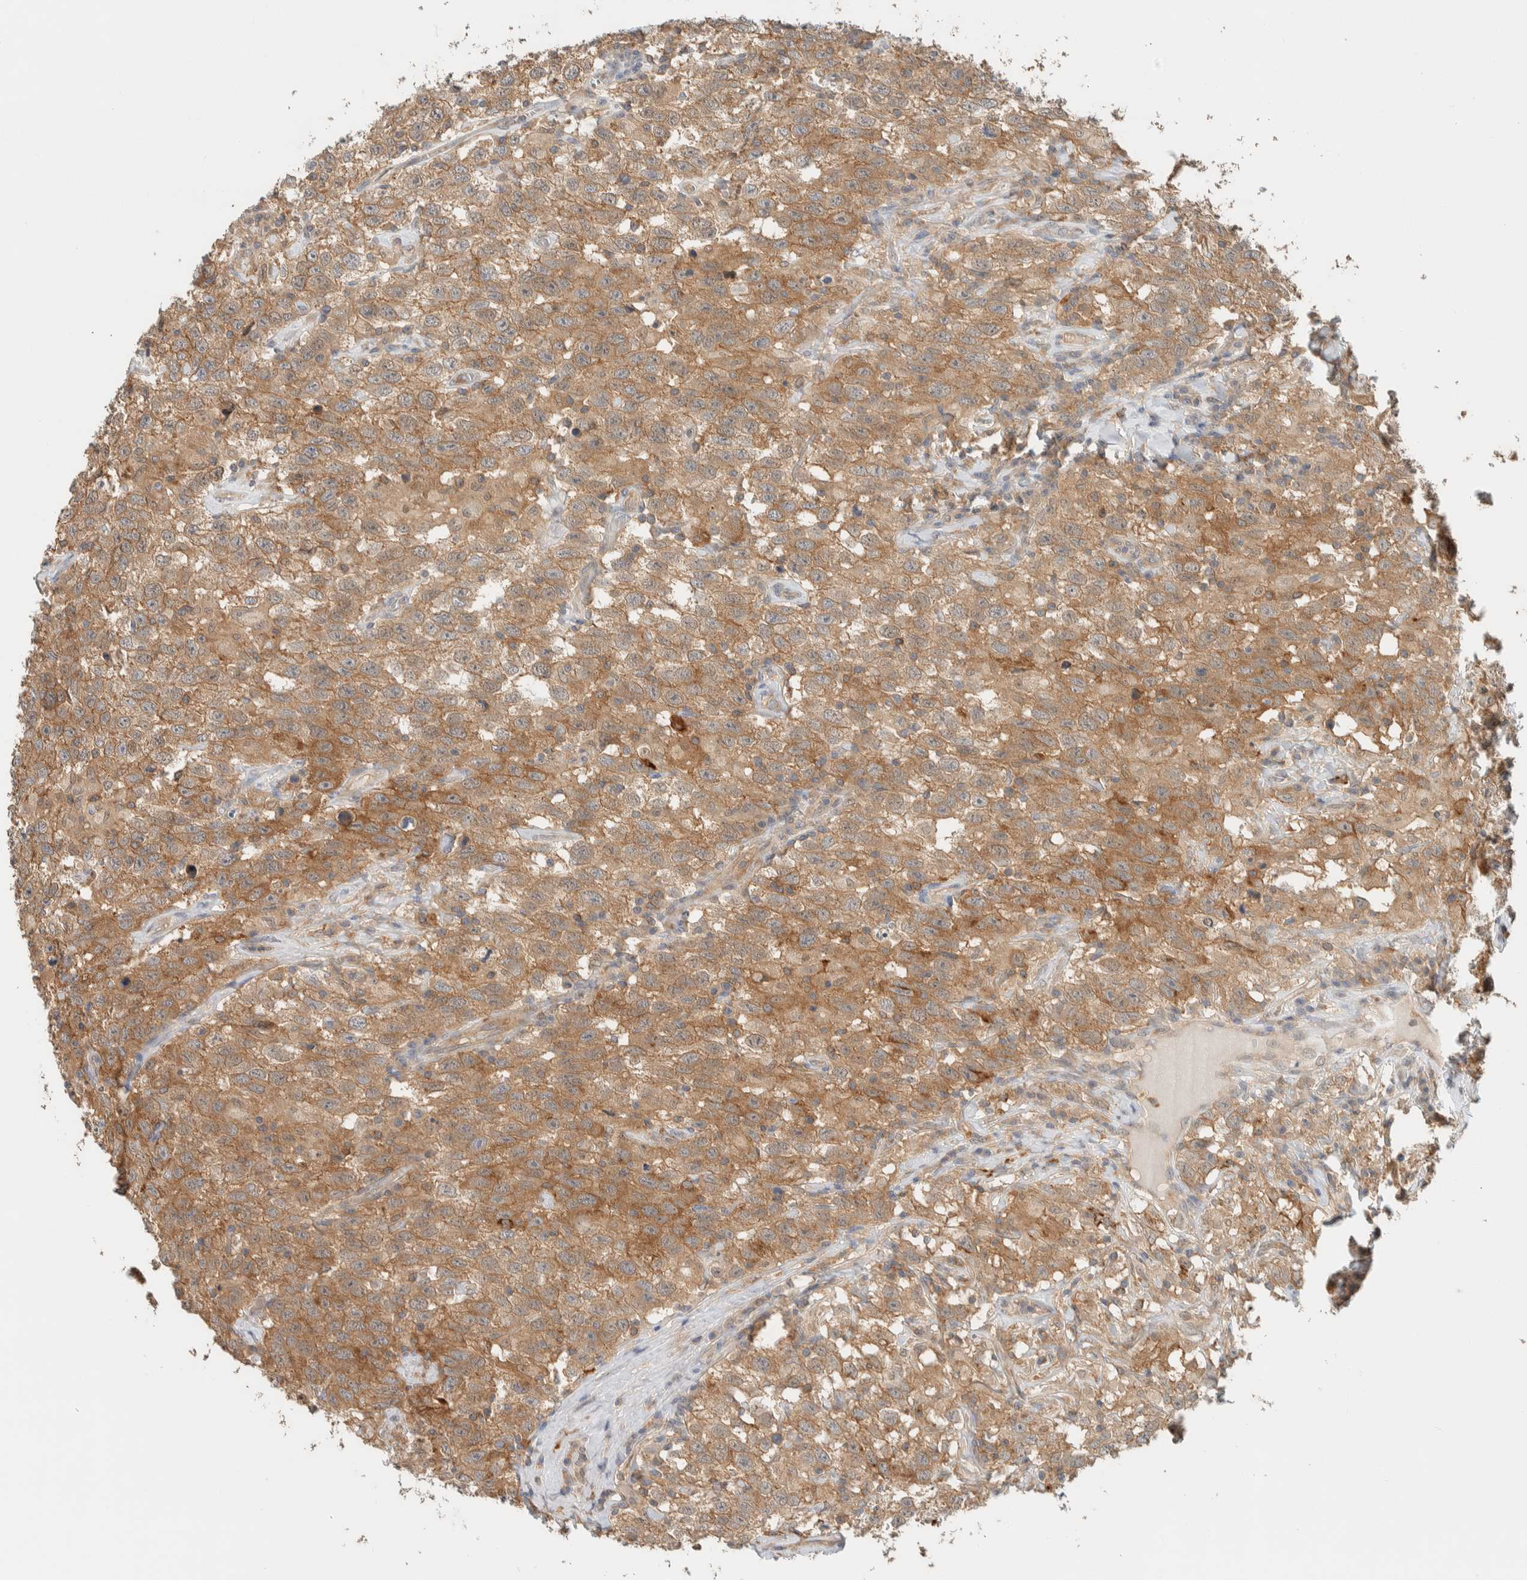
{"staining": {"intensity": "moderate", "quantity": ">75%", "location": "cytoplasmic/membranous"}, "tissue": "testis cancer", "cell_type": "Tumor cells", "image_type": "cancer", "snomed": [{"axis": "morphology", "description": "Seminoma, NOS"}, {"axis": "topography", "description": "Testis"}], "caption": "Testis cancer (seminoma) was stained to show a protein in brown. There is medium levels of moderate cytoplasmic/membranous positivity in approximately >75% of tumor cells.", "gene": "RAB11FIP1", "patient": {"sex": "male", "age": 41}}